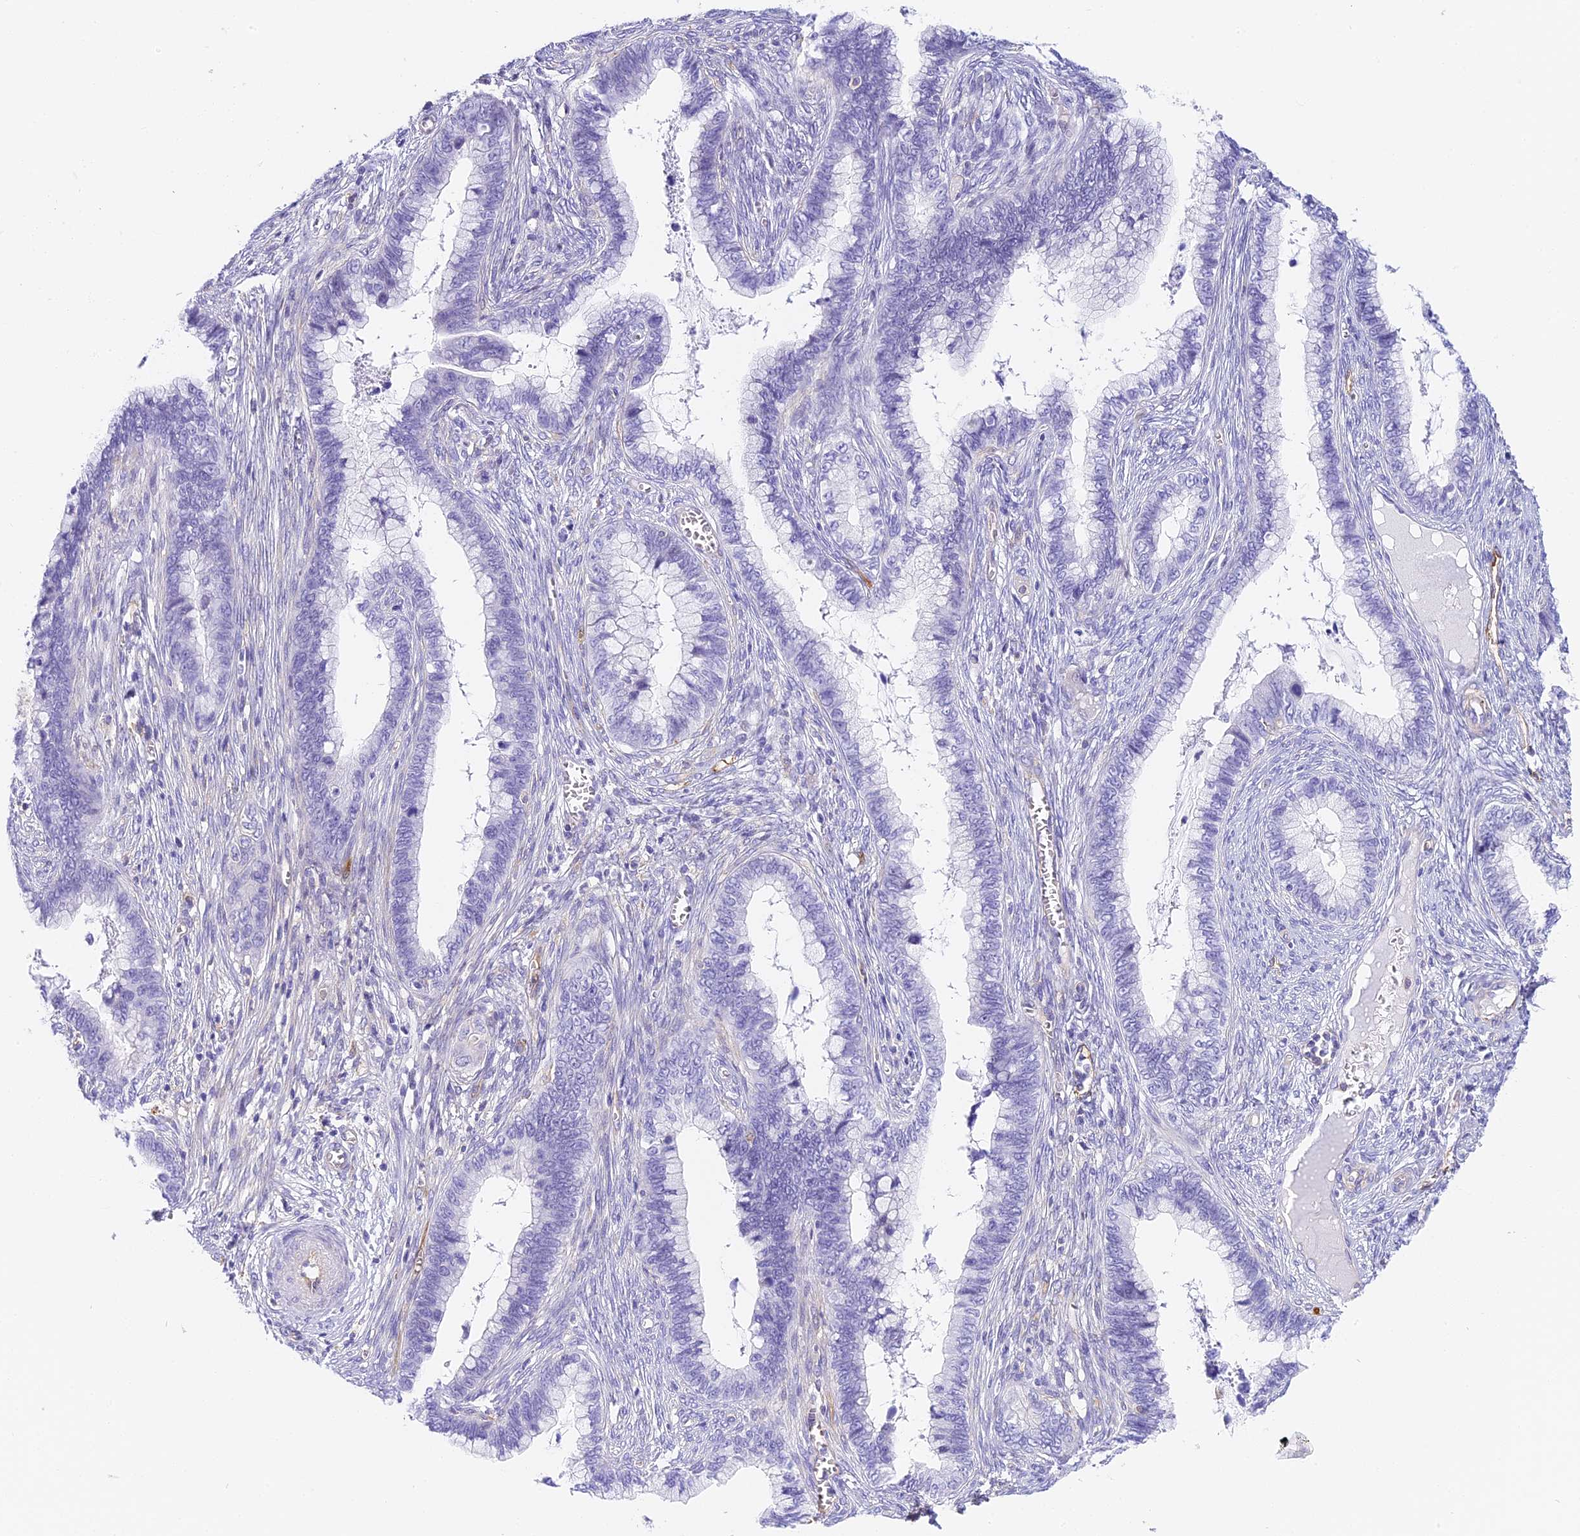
{"staining": {"intensity": "negative", "quantity": "none", "location": "none"}, "tissue": "cervical cancer", "cell_type": "Tumor cells", "image_type": "cancer", "snomed": [{"axis": "morphology", "description": "Adenocarcinoma, NOS"}, {"axis": "topography", "description": "Cervix"}], "caption": "DAB immunohistochemical staining of cervical cancer exhibits no significant expression in tumor cells.", "gene": "HOMER3", "patient": {"sex": "female", "age": 44}}